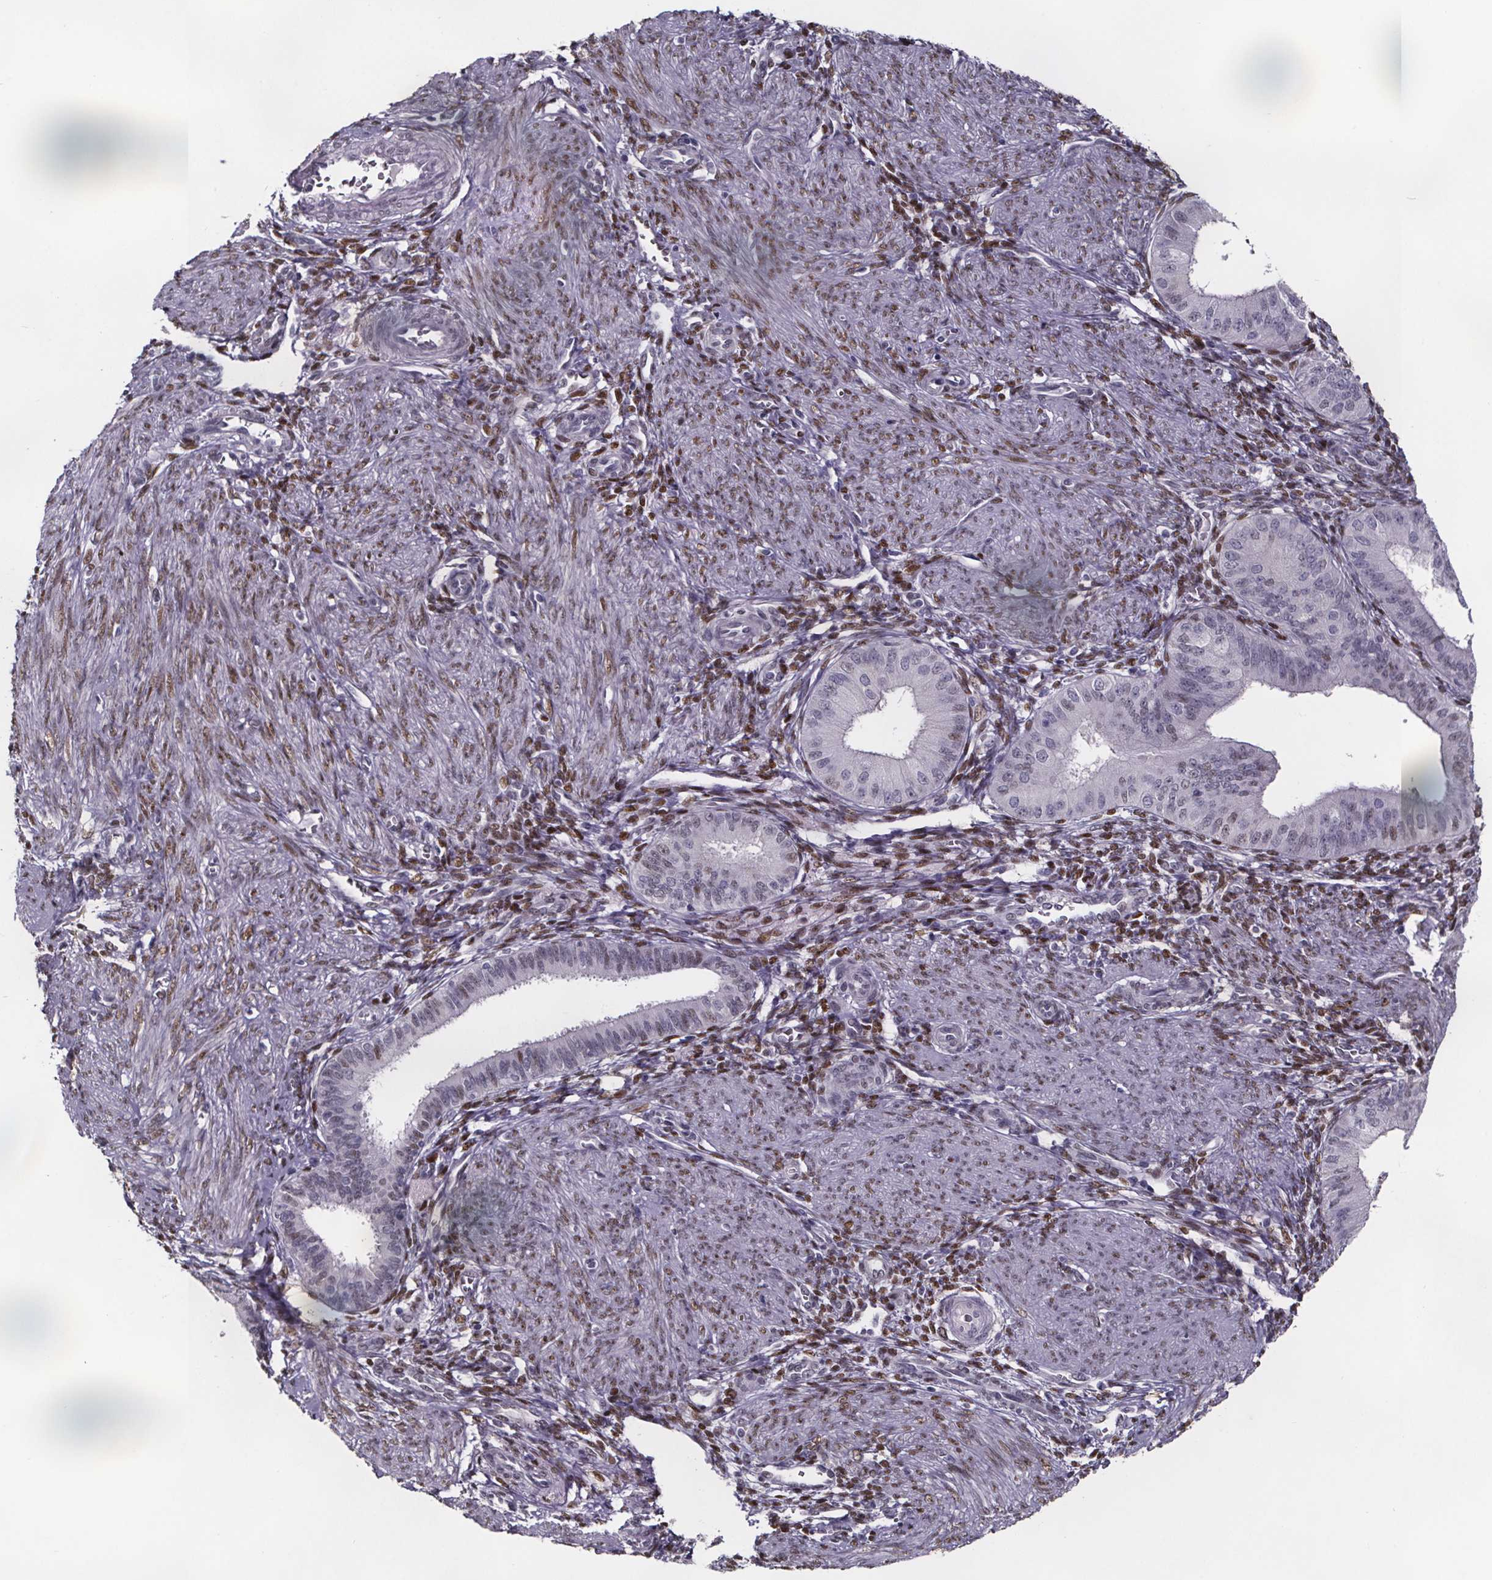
{"staining": {"intensity": "moderate", "quantity": "25%-75%", "location": "nuclear"}, "tissue": "endometrium", "cell_type": "Cells in endometrial stroma", "image_type": "normal", "snomed": [{"axis": "morphology", "description": "Normal tissue, NOS"}, {"axis": "topography", "description": "Endometrium"}], "caption": "This micrograph reveals IHC staining of benign human endometrium, with medium moderate nuclear expression in approximately 25%-75% of cells in endometrial stroma.", "gene": "AR", "patient": {"sex": "female", "age": 39}}